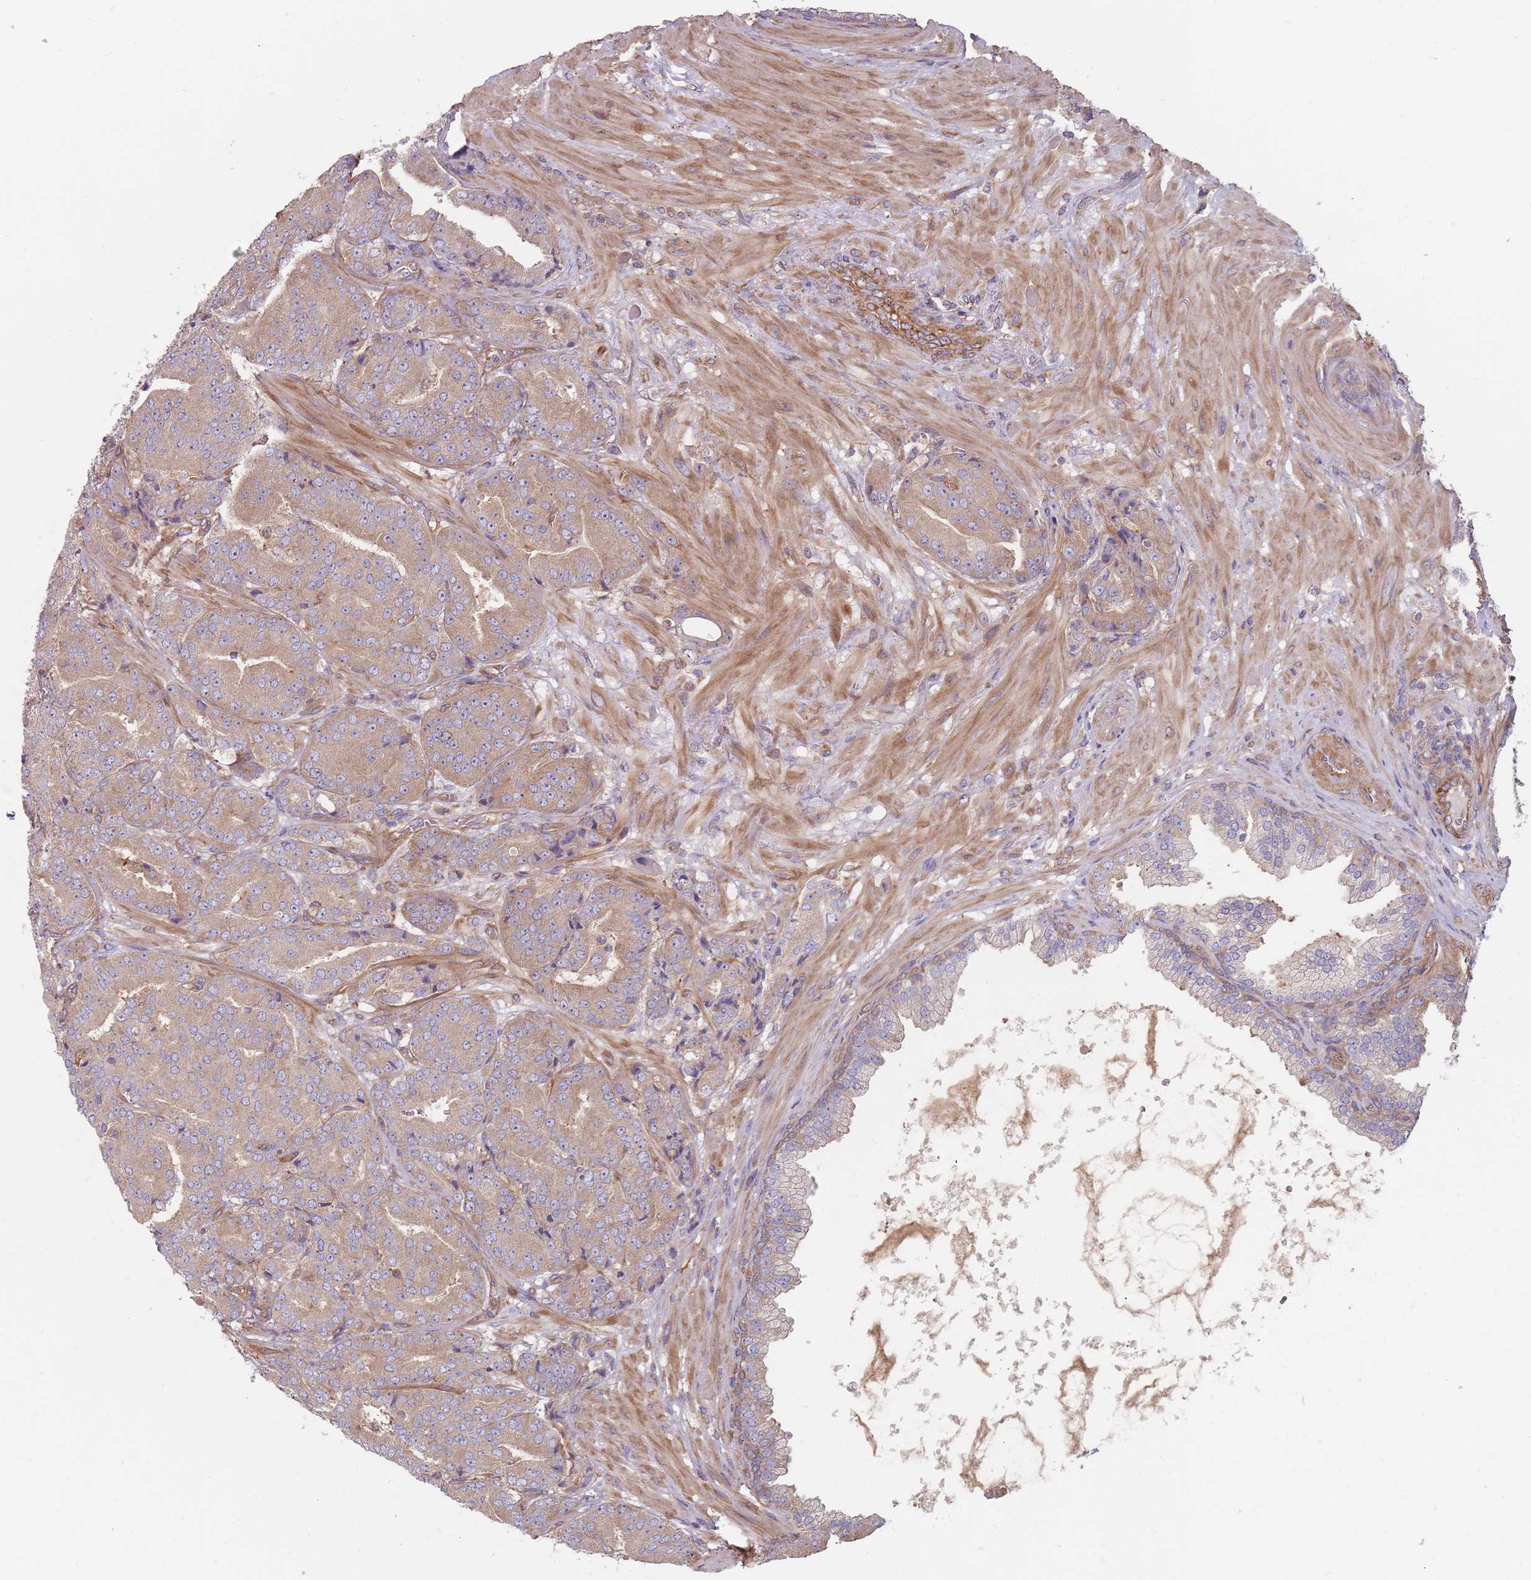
{"staining": {"intensity": "weak", "quantity": "25%-75%", "location": "cytoplasmic/membranous"}, "tissue": "prostate cancer", "cell_type": "Tumor cells", "image_type": "cancer", "snomed": [{"axis": "morphology", "description": "Adenocarcinoma, High grade"}, {"axis": "topography", "description": "Prostate"}], "caption": "The photomicrograph displays a brown stain indicating the presence of a protein in the cytoplasmic/membranous of tumor cells in prostate high-grade adenocarcinoma.", "gene": "SPDL1", "patient": {"sex": "male", "age": 63}}